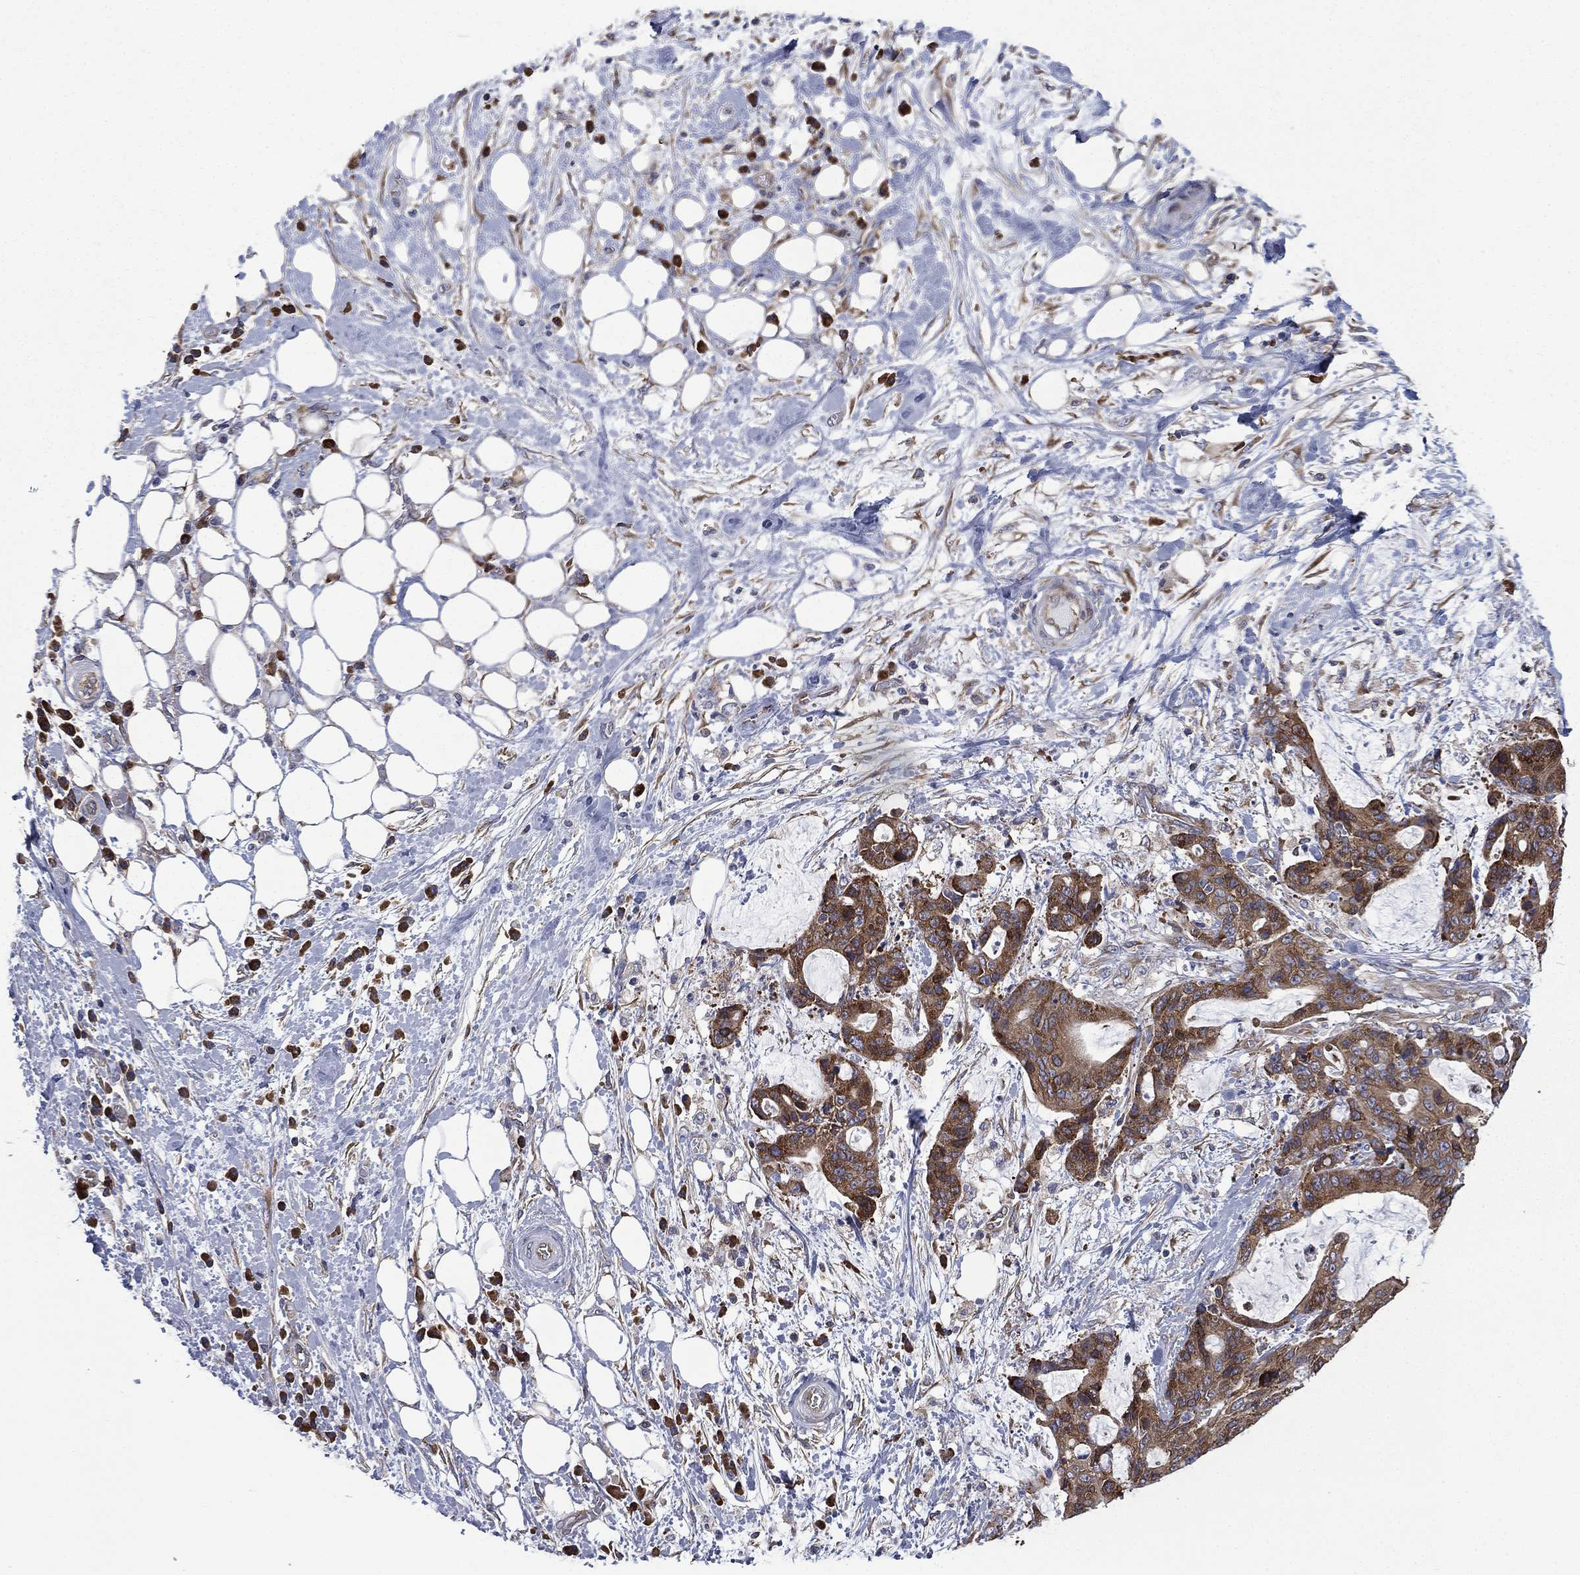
{"staining": {"intensity": "strong", "quantity": ">75%", "location": "cytoplasmic/membranous"}, "tissue": "liver cancer", "cell_type": "Tumor cells", "image_type": "cancer", "snomed": [{"axis": "morphology", "description": "Cholangiocarcinoma"}, {"axis": "topography", "description": "Liver"}], "caption": "Human liver cholangiocarcinoma stained for a protein (brown) reveals strong cytoplasmic/membranous positive expression in about >75% of tumor cells.", "gene": "FARSA", "patient": {"sex": "female", "age": 73}}